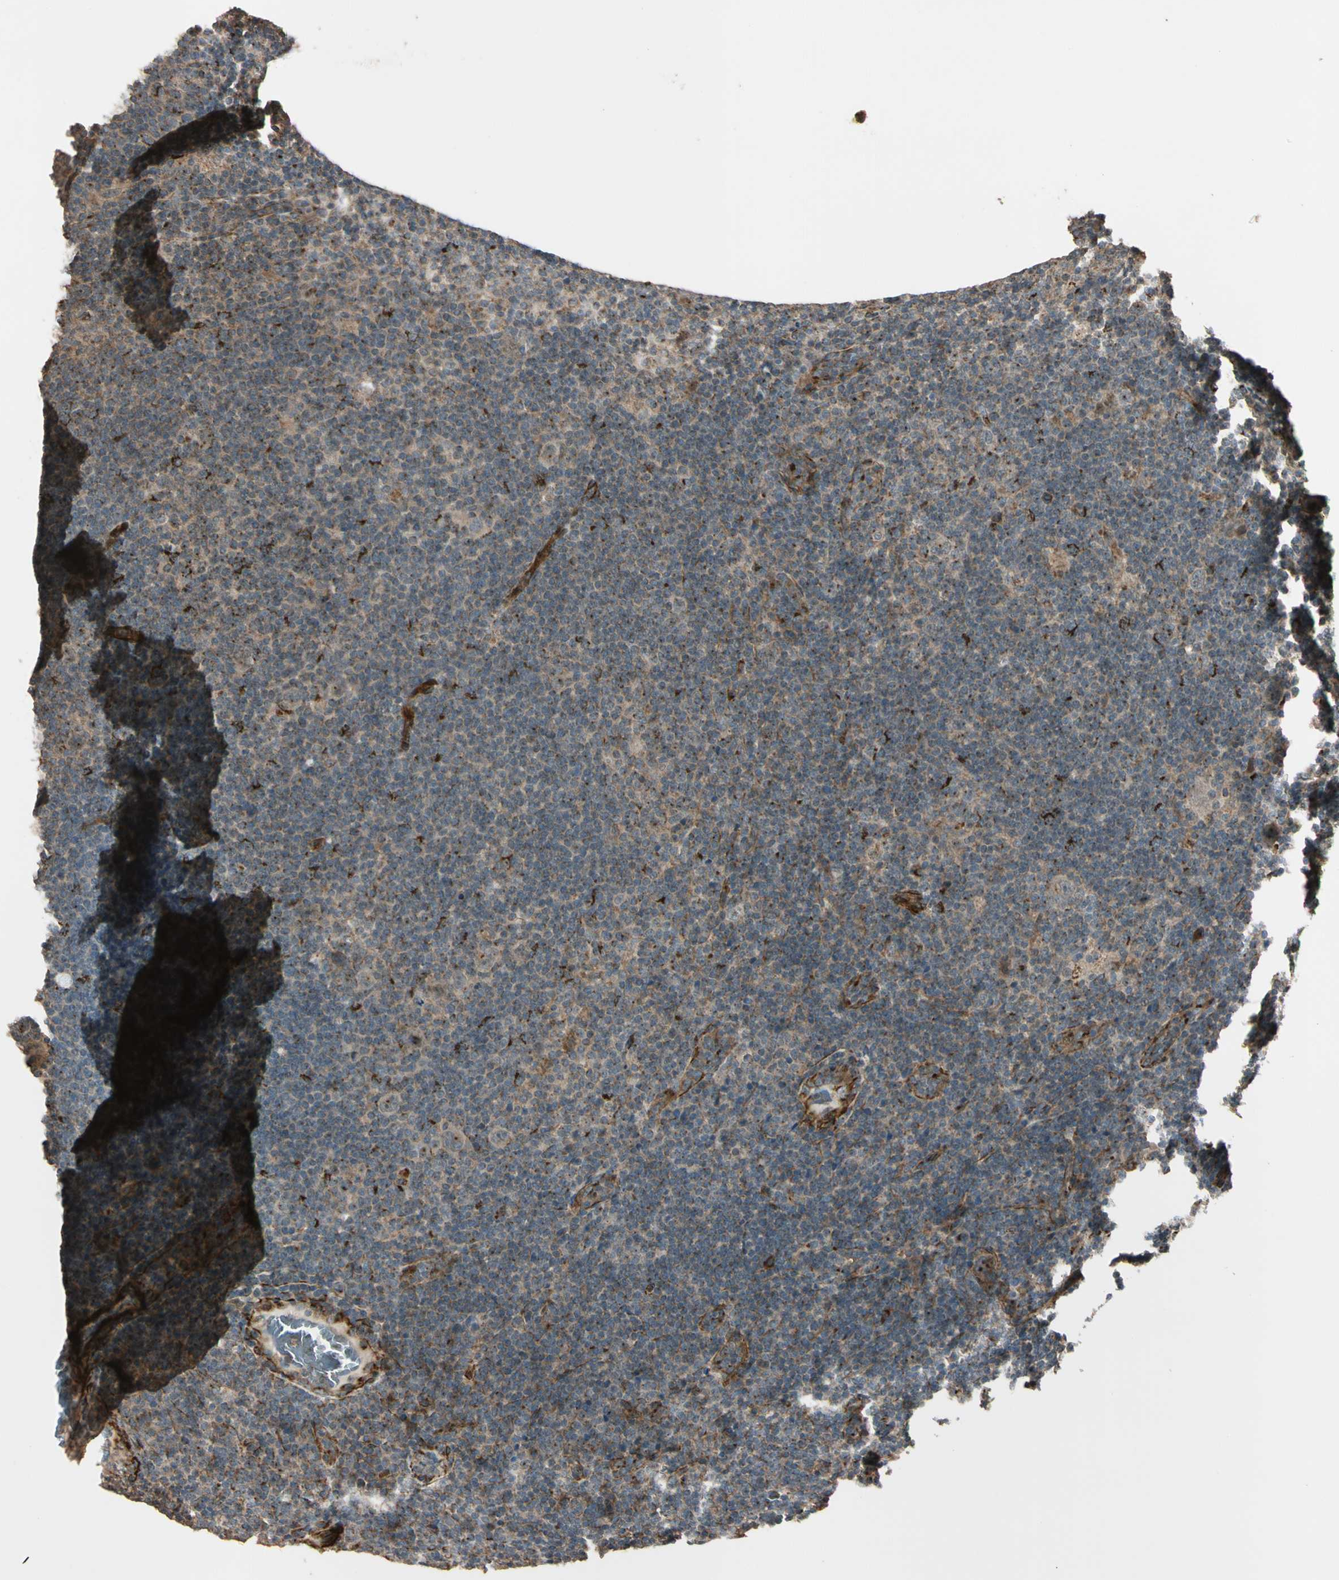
{"staining": {"intensity": "weak", "quantity": ">75%", "location": "cytoplasmic/membranous"}, "tissue": "lymphoma", "cell_type": "Tumor cells", "image_type": "cancer", "snomed": [{"axis": "morphology", "description": "Hodgkin's disease, NOS"}, {"axis": "topography", "description": "Lymph node"}], "caption": "Immunohistochemical staining of Hodgkin's disease exhibits low levels of weak cytoplasmic/membranous positivity in approximately >75% of tumor cells. Immunohistochemistry (ihc) stains the protein in brown and the nuclei are stained blue.", "gene": "GCK", "patient": {"sex": "female", "age": 57}}